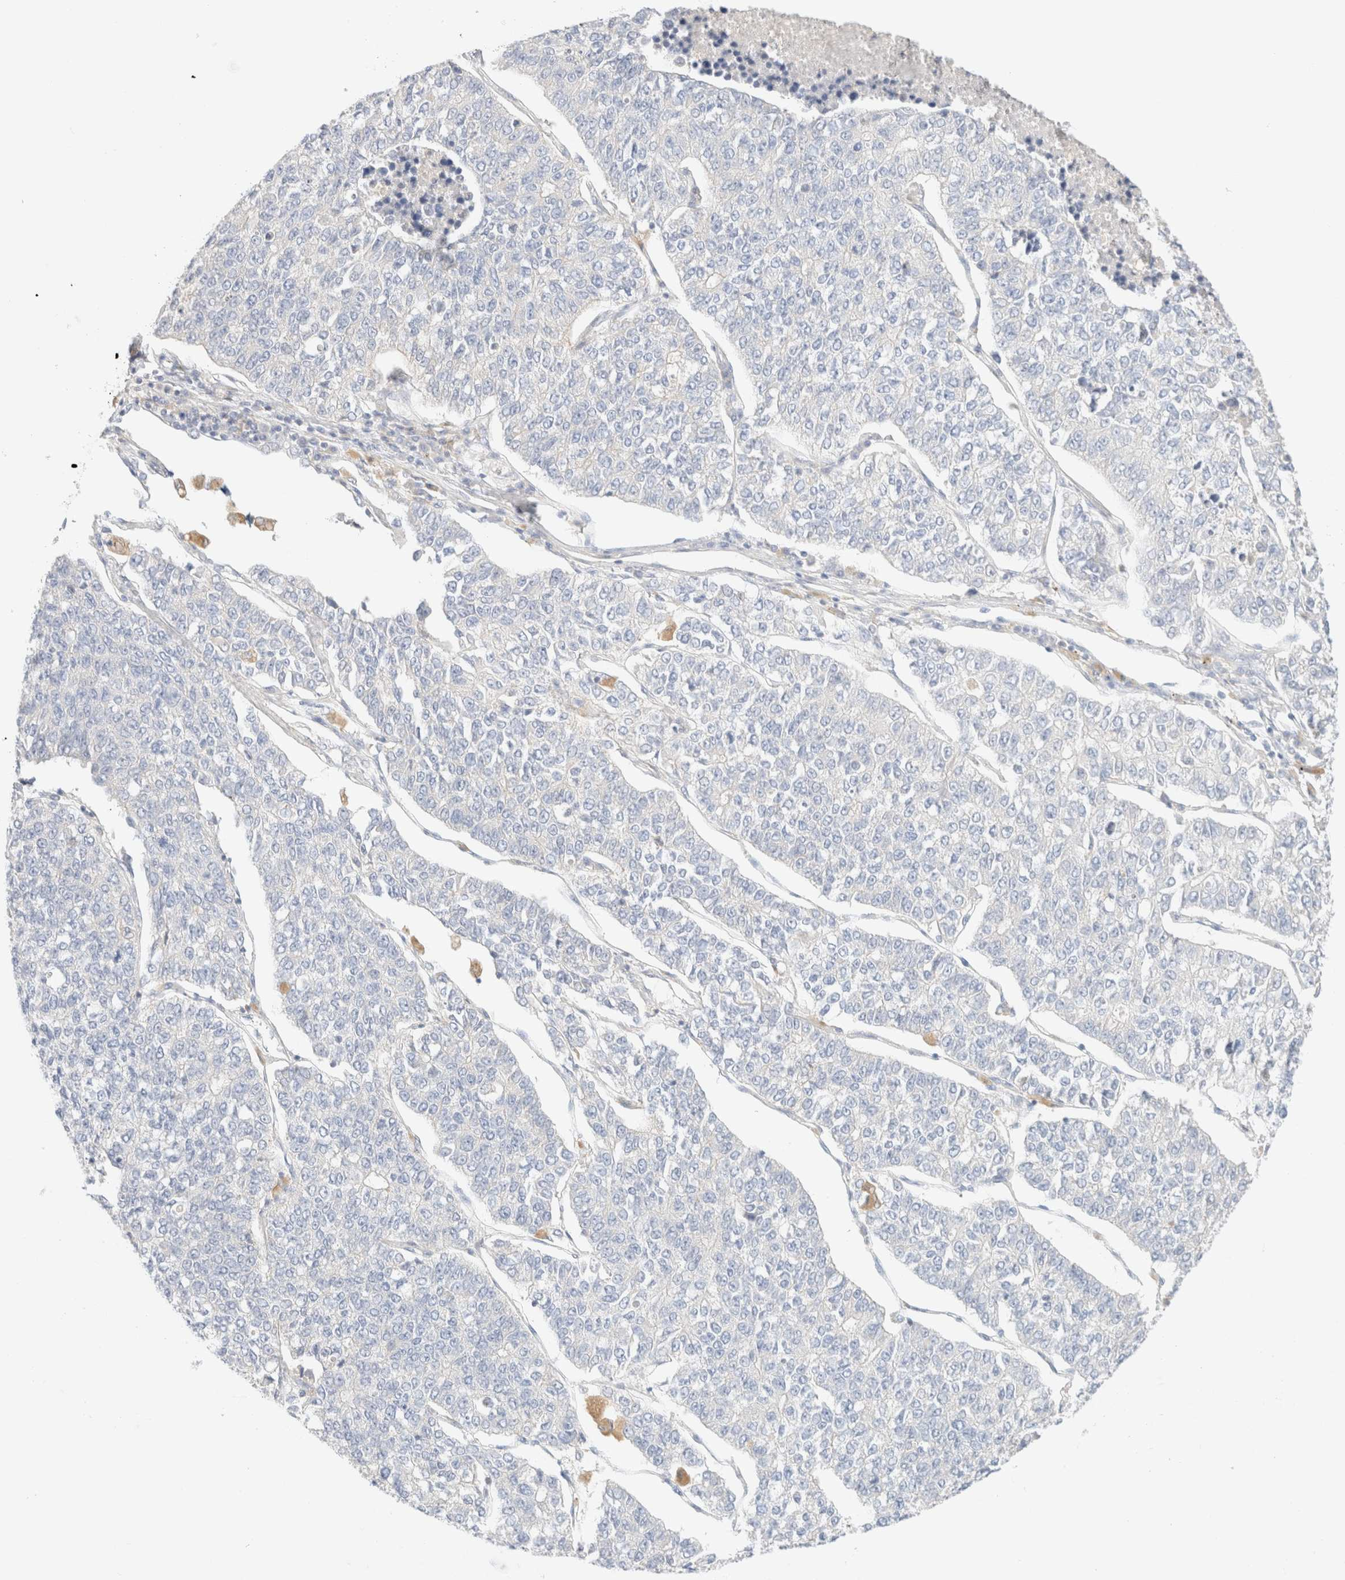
{"staining": {"intensity": "negative", "quantity": "none", "location": "none"}, "tissue": "lung cancer", "cell_type": "Tumor cells", "image_type": "cancer", "snomed": [{"axis": "morphology", "description": "Adenocarcinoma, NOS"}, {"axis": "topography", "description": "Lung"}], "caption": "Histopathology image shows no protein expression in tumor cells of lung cancer tissue.", "gene": "SARM1", "patient": {"sex": "male", "age": 49}}